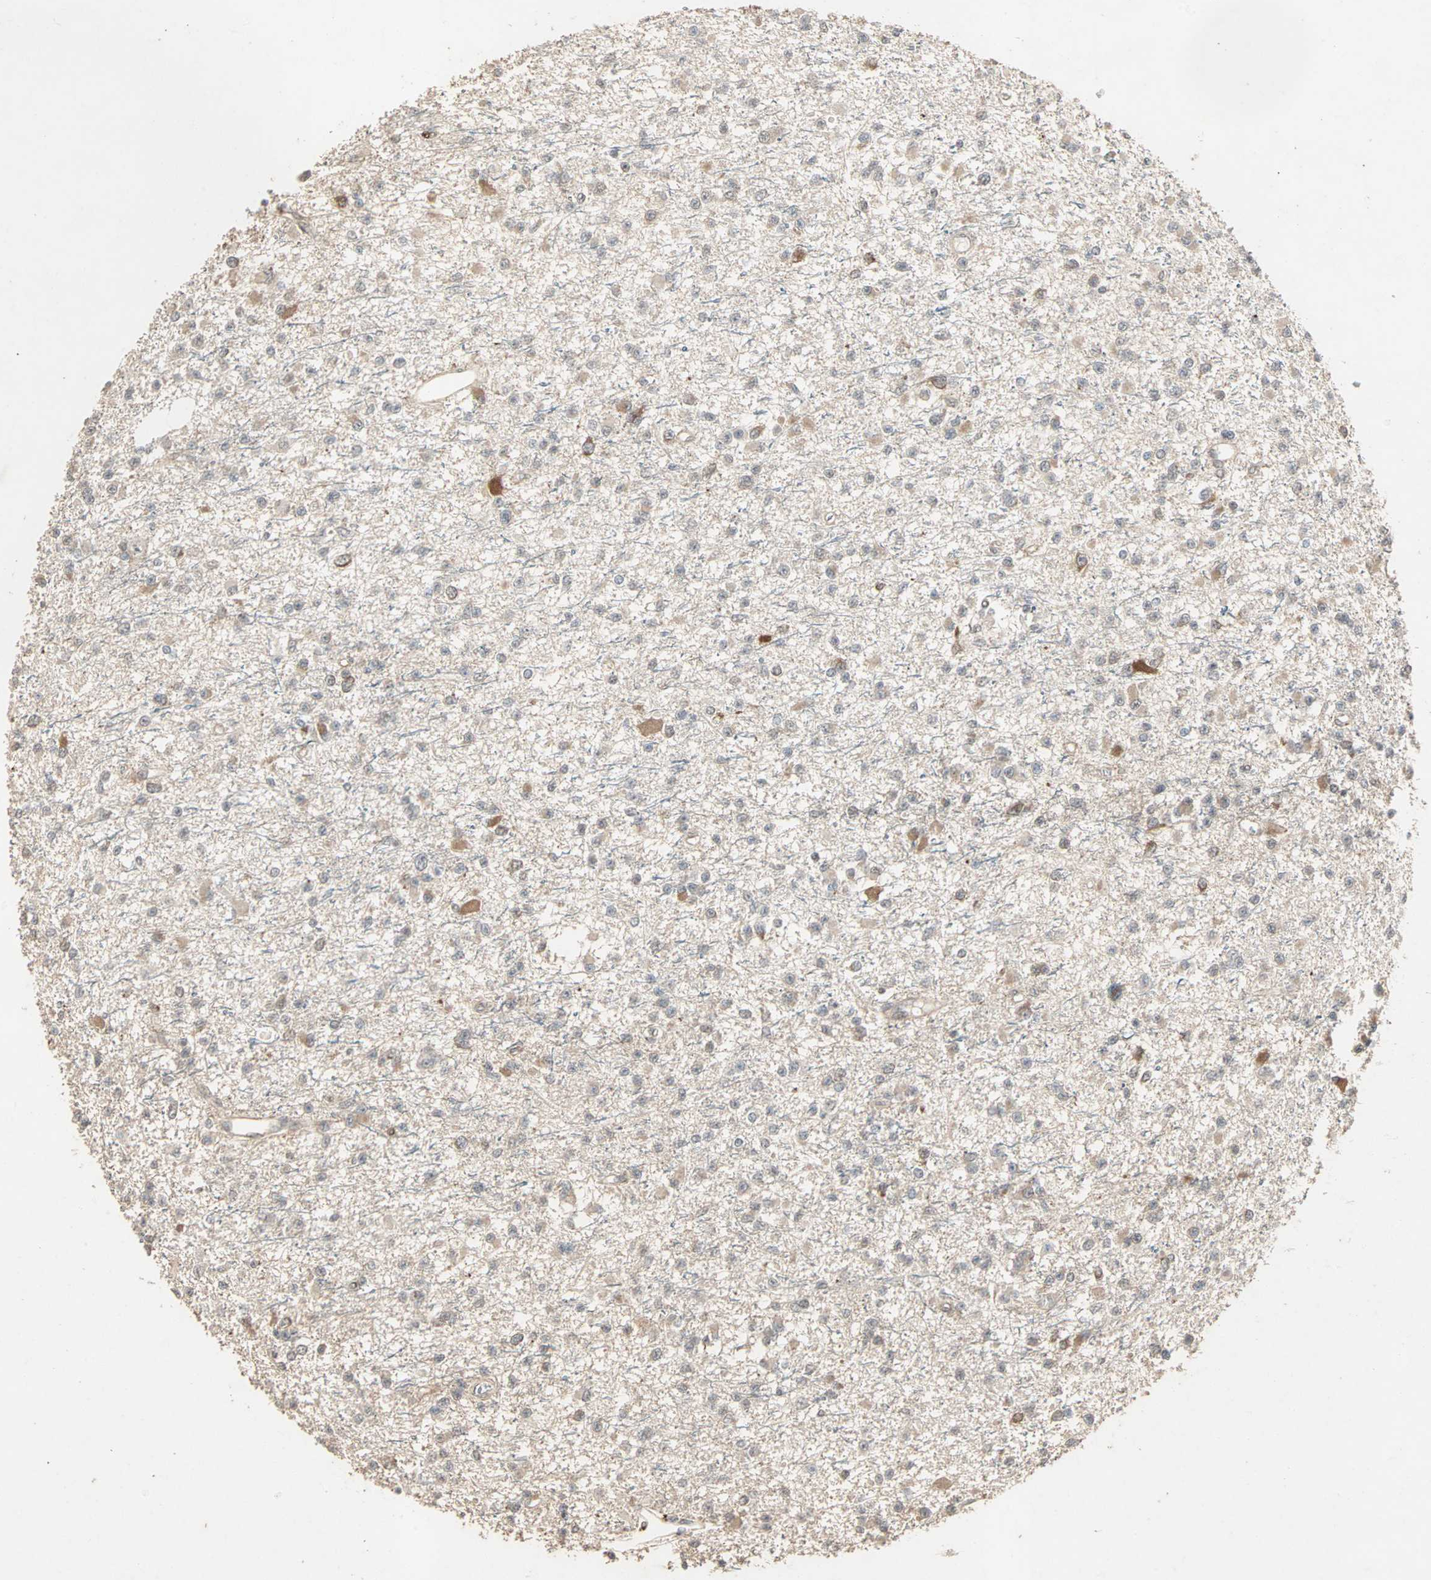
{"staining": {"intensity": "weak", "quantity": "<25%", "location": "cytoplasmic/membranous"}, "tissue": "glioma", "cell_type": "Tumor cells", "image_type": "cancer", "snomed": [{"axis": "morphology", "description": "Glioma, malignant, Low grade"}, {"axis": "topography", "description": "Brain"}], "caption": "Immunohistochemistry (IHC) photomicrograph of neoplastic tissue: human glioma stained with DAB (3,3'-diaminobenzidine) demonstrates no significant protein staining in tumor cells.", "gene": "TRPV4", "patient": {"sex": "female", "age": 22}}